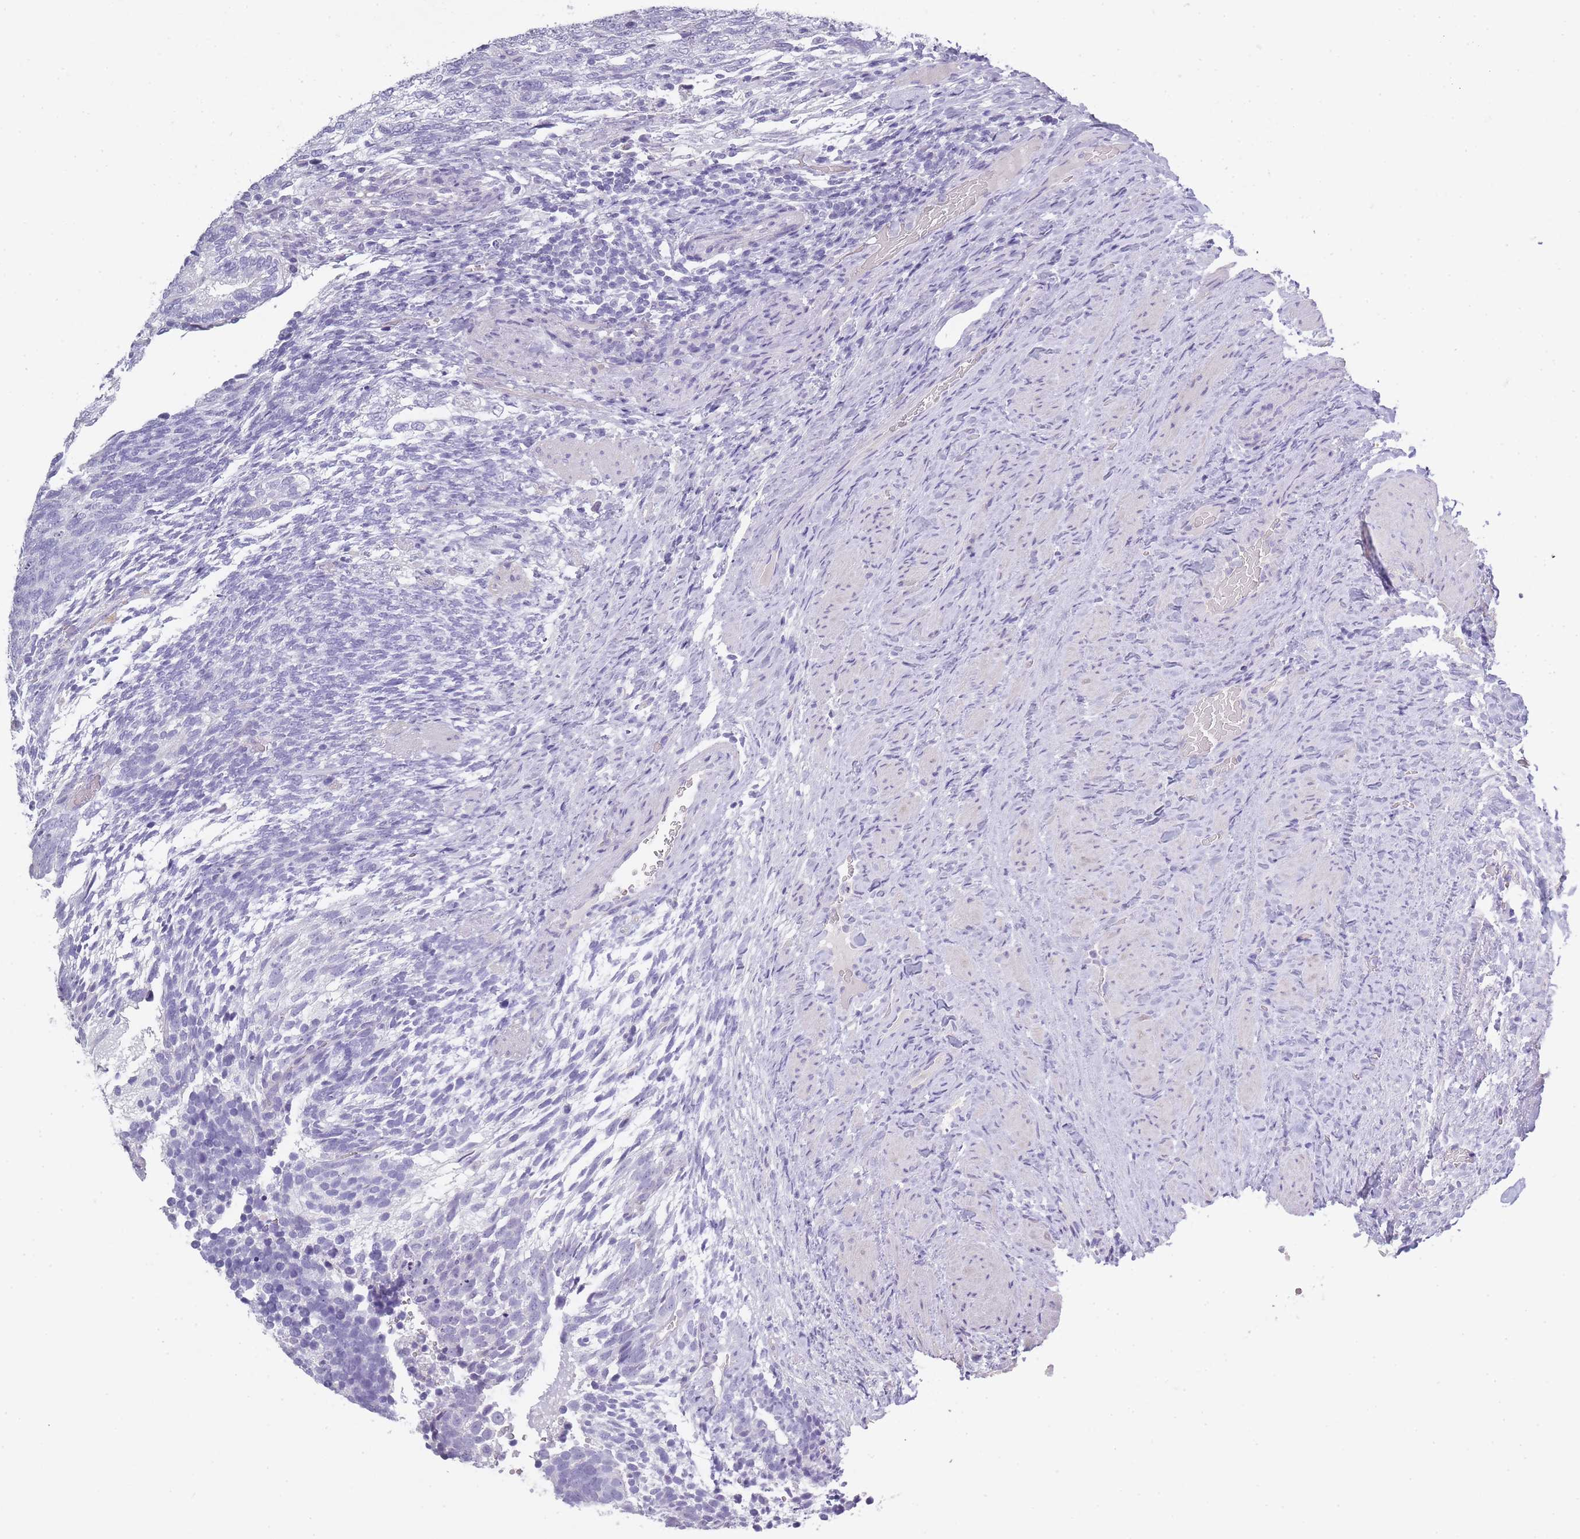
{"staining": {"intensity": "negative", "quantity": "none", "location": "none"}, "tissue": "testis cancer", "cell_type": "Tumor cells", "image_type": "cancer", "snomed": [{"axis": "morphology", "description": "Carcinoma, Embryonal, NOS"}, {"axis": "topography", "description": "Testis"}], "caption": "Immunohistochemical staining of human testis cancer (embryonal carcinoma) demonstrates no significant staining in tumor cells.", "gene": "TCP11", "patient": {"sex": "male", "age": 23}}